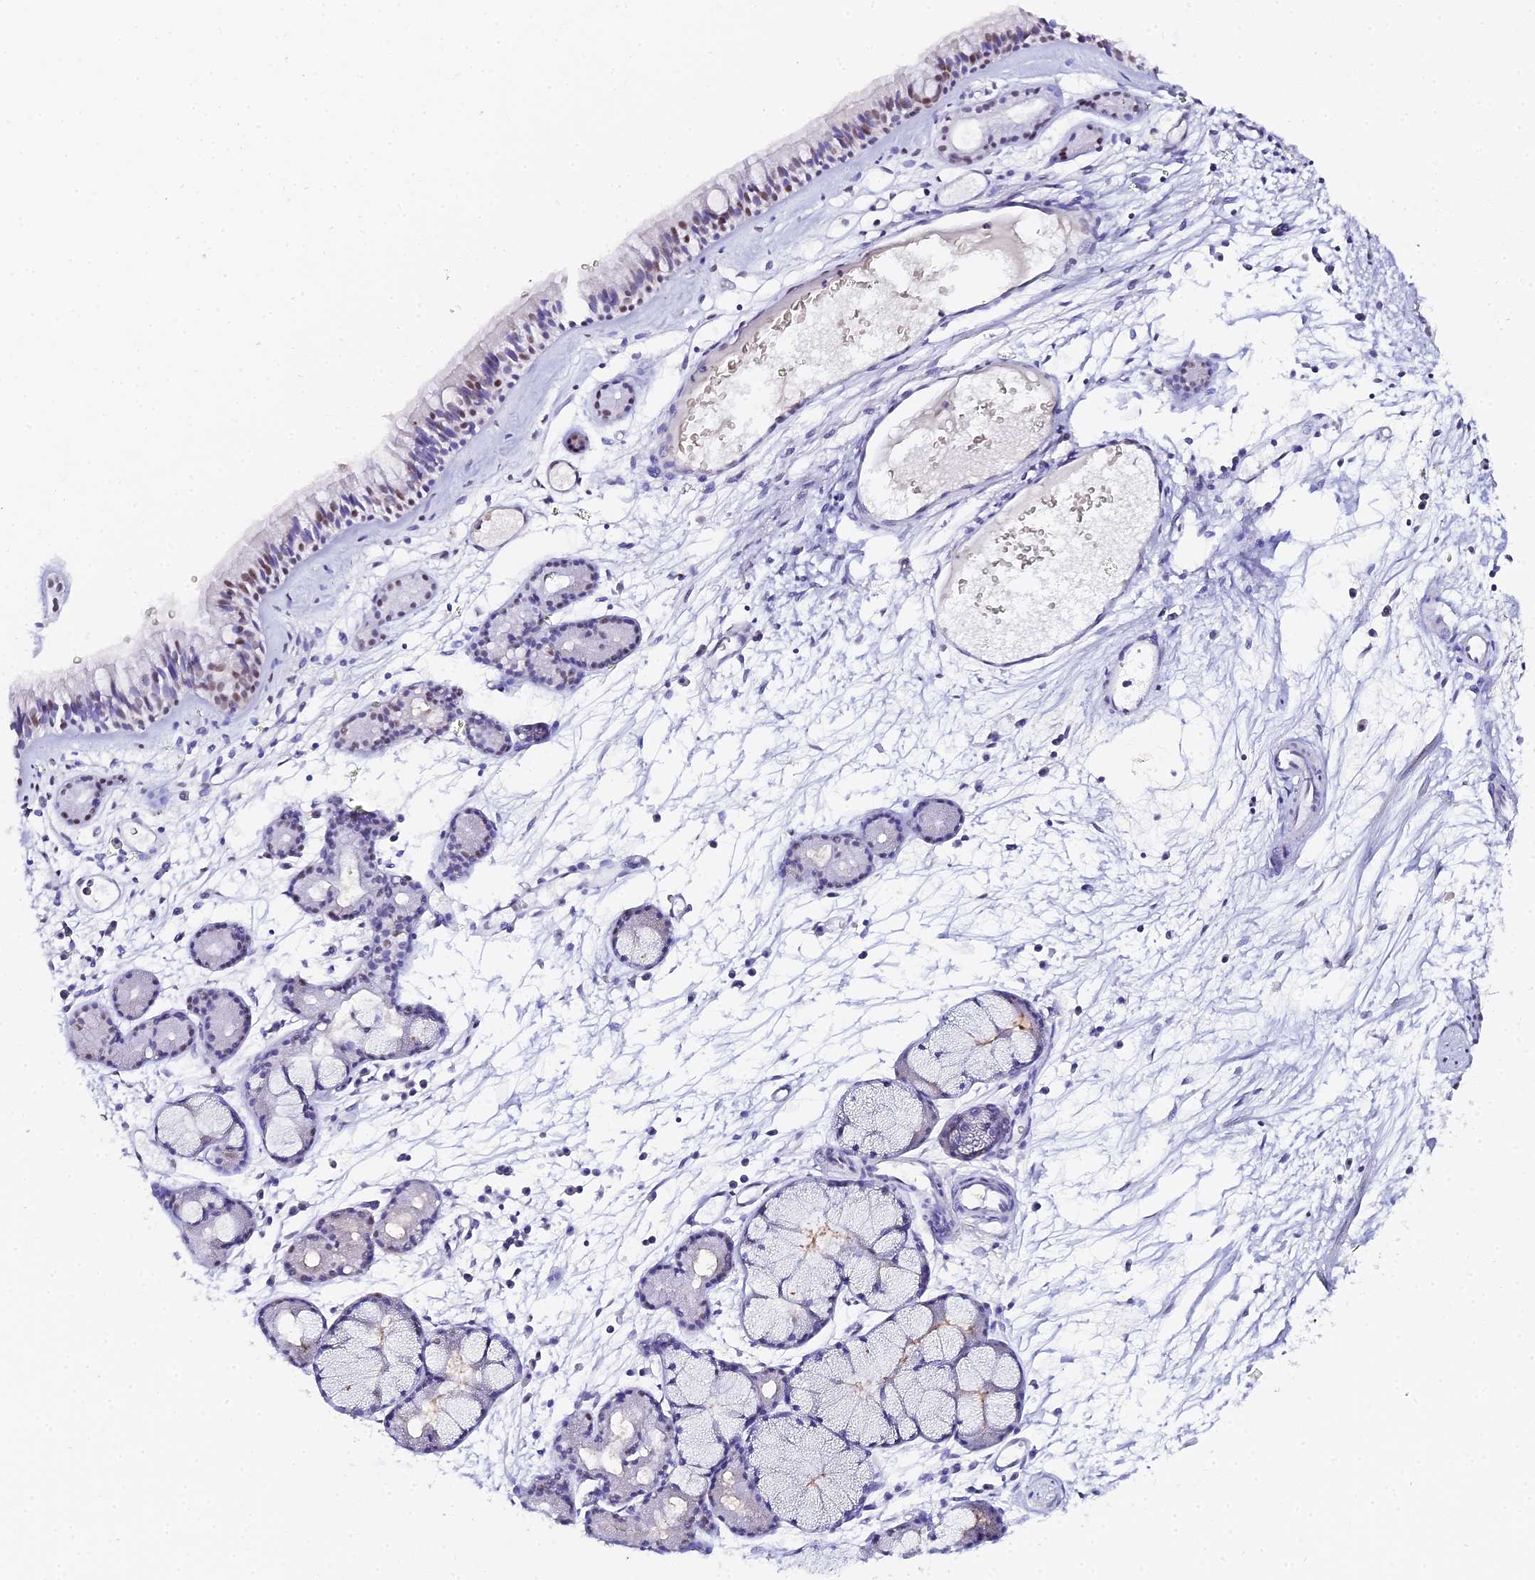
{"staining": {"intensity": "strong", "quantity": "25%-75%", "location": "nuclear"}, "tissue": "nasopharynx", "cell_type": "Respiratory epithelial cells", "image_type": "normal", "snomed": [{"axis": "morphology", "description": "Normal tissue, NOS"}, {"axis": "topography", "description": "Nasopharynx"}], "caption": "The micrograph shows a brown stain indicating the presence of a protein in the nuclear of respiratory epithelial cells in nasopharynx.", "gene": "TIFA", "patient": {"sex": "male", "age": 81}}